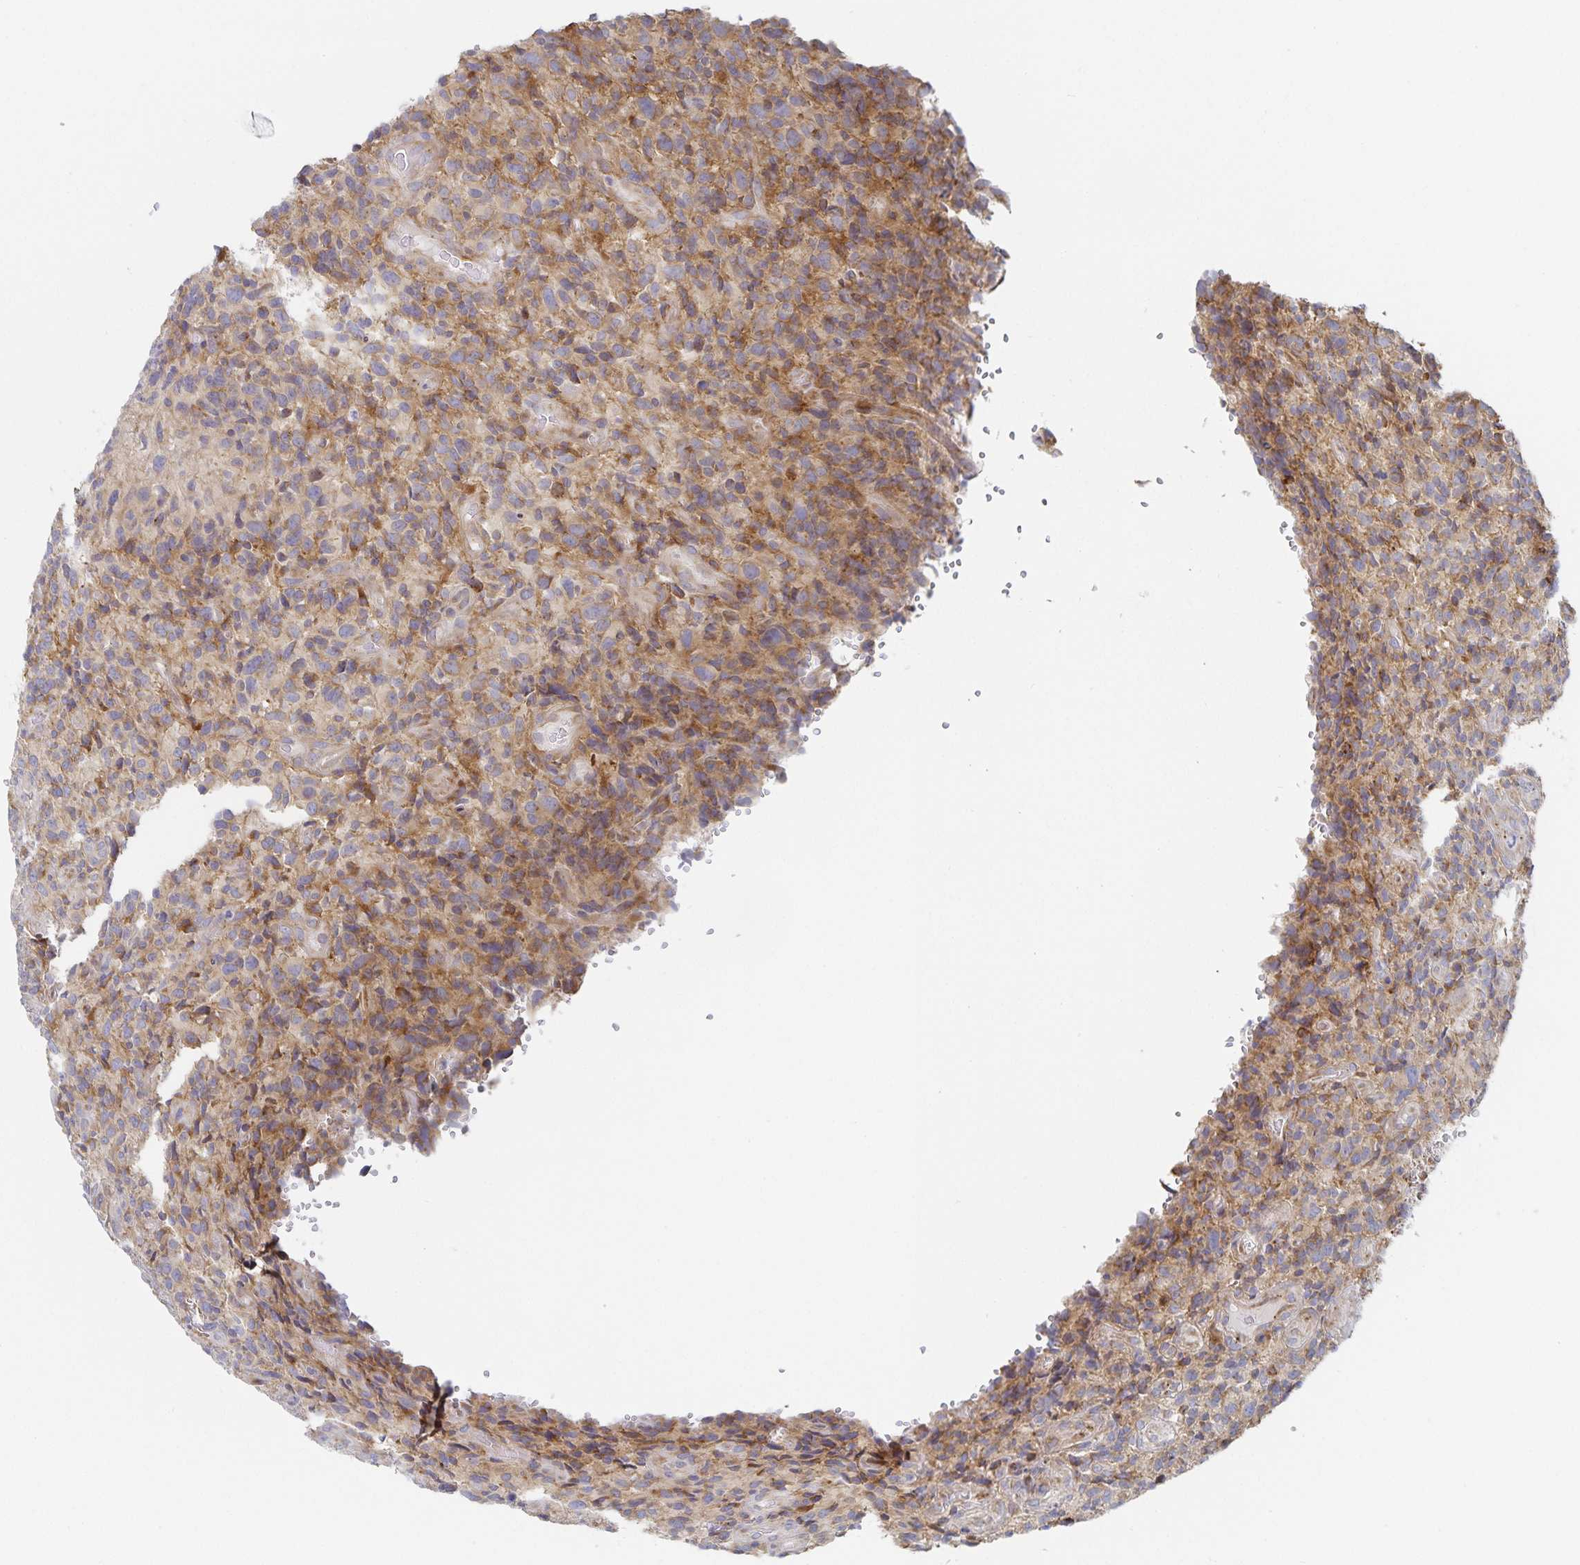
{"staining": {"intensity": "weak", "quantity": "25%-75%", "location": "cytoplasmic/membranous"}, "tissue": "glioma", "cell_type": "Tumor cells", "image_type": "cancer", "snomed": [{"axis": "morphology", "description": "Glioma, malignant, High grade"}, {"axis": "topography", "description": "Brain"}], "caption": "High-grade glioma (malignant) was stained to show a protein in brown. There is low levels of weak cytoplasmic/membranous staining in about 25%-75% of tumor cells.", "gene": "NOMO1", "patient": {"sex": "male", "age": 76}}